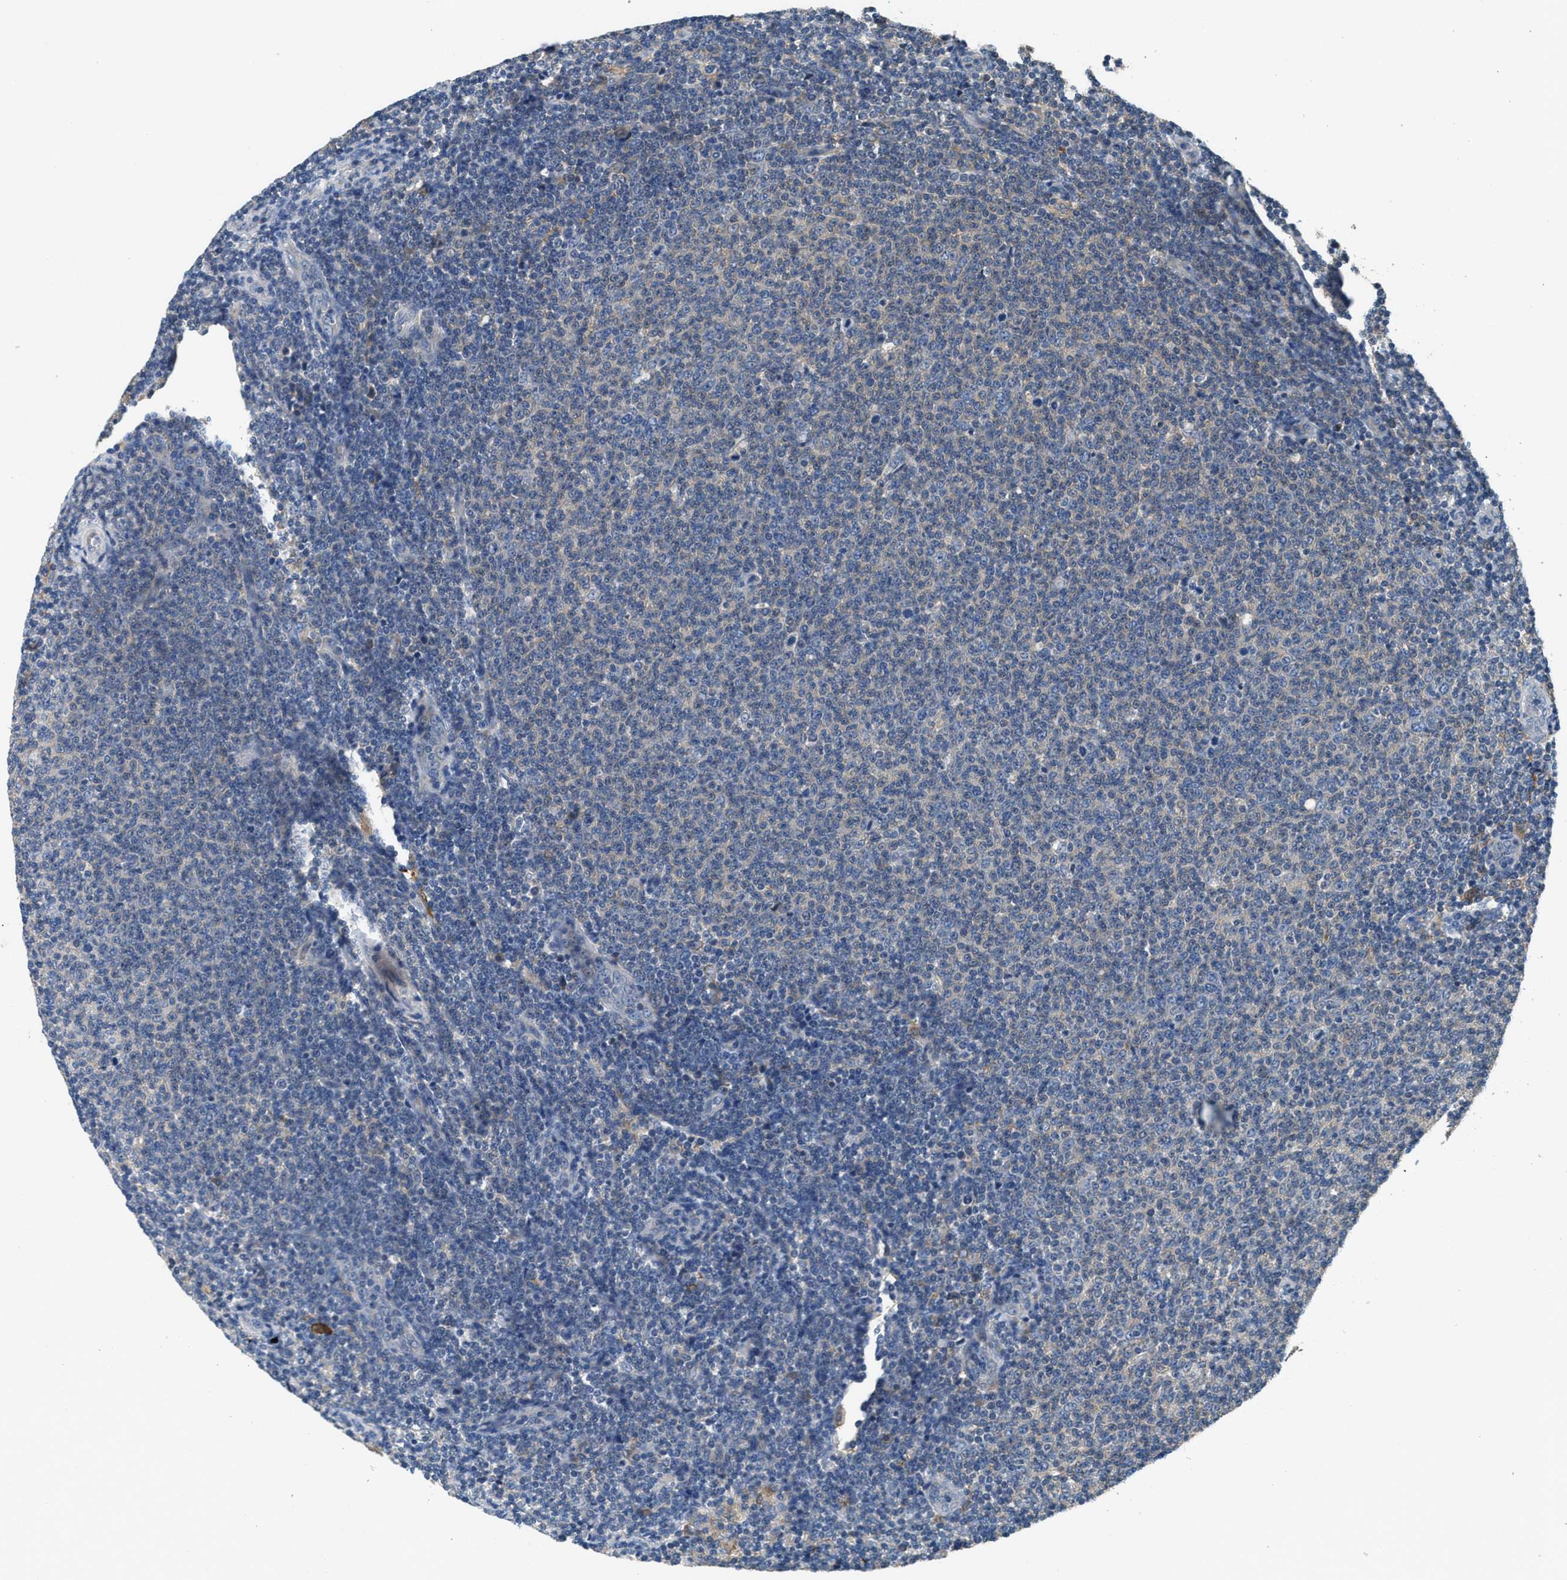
{"staining": {"intensity": "negative", "quantity": "none", "location": "none"}, "tissue": "lymphoma", "cell_type": "Tumor cells", "image_type": "cancer", "snomed": [{"axis": "morphology", "description": "Malignant lymphoma, non-Hodgkin's type, Low grade"}, {"axis": "topography", "description": "Lymph node"}], "caption": "There is no significant positivity in tumor cells of lymphoma.", "gene": "DGKE", "patient": {"sex": "male", "age": 66}}